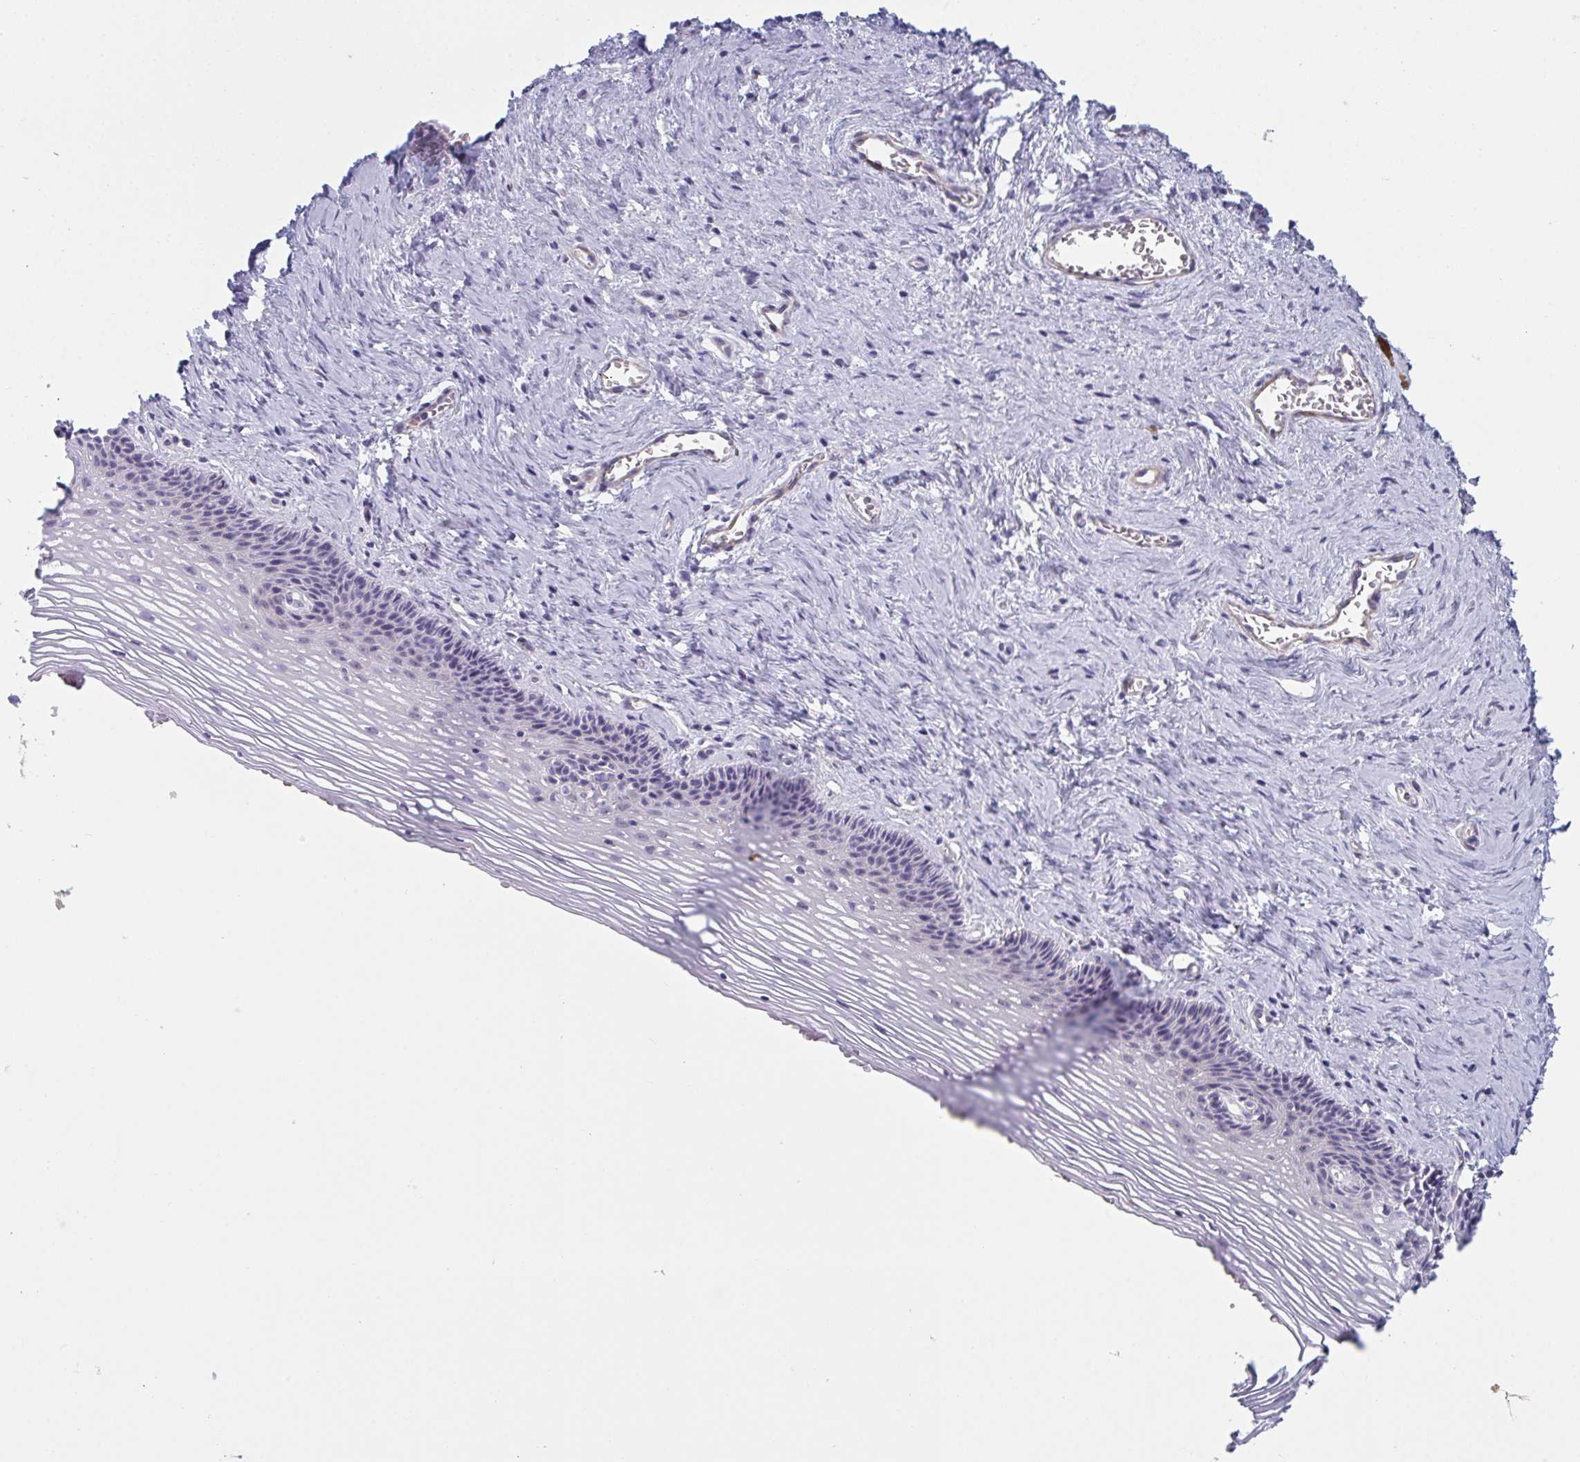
{"staining": {"intensity": "negative", "quantity": "none", "location": "none"}, "tissue": "vagina", "cell_type": "Squamous epithelial cells", "image_type": "normal", "snomed": [{"axis": "morphology", "description": "Normal tissue, NOS"}, {"axis": "topography", "description": "Vagina"}, {"axis": "topography", "description": "Cervix"}], "caption": "IHC photomicrograph of unremarkable vagina: vagina stained with DAB exhibits no significant protein staining in squamous epithelial cells. (DAB immunohistochemistry, high magnification).", "gene": "OR5P3", "patient": {"sex": "female", "age": 37}}